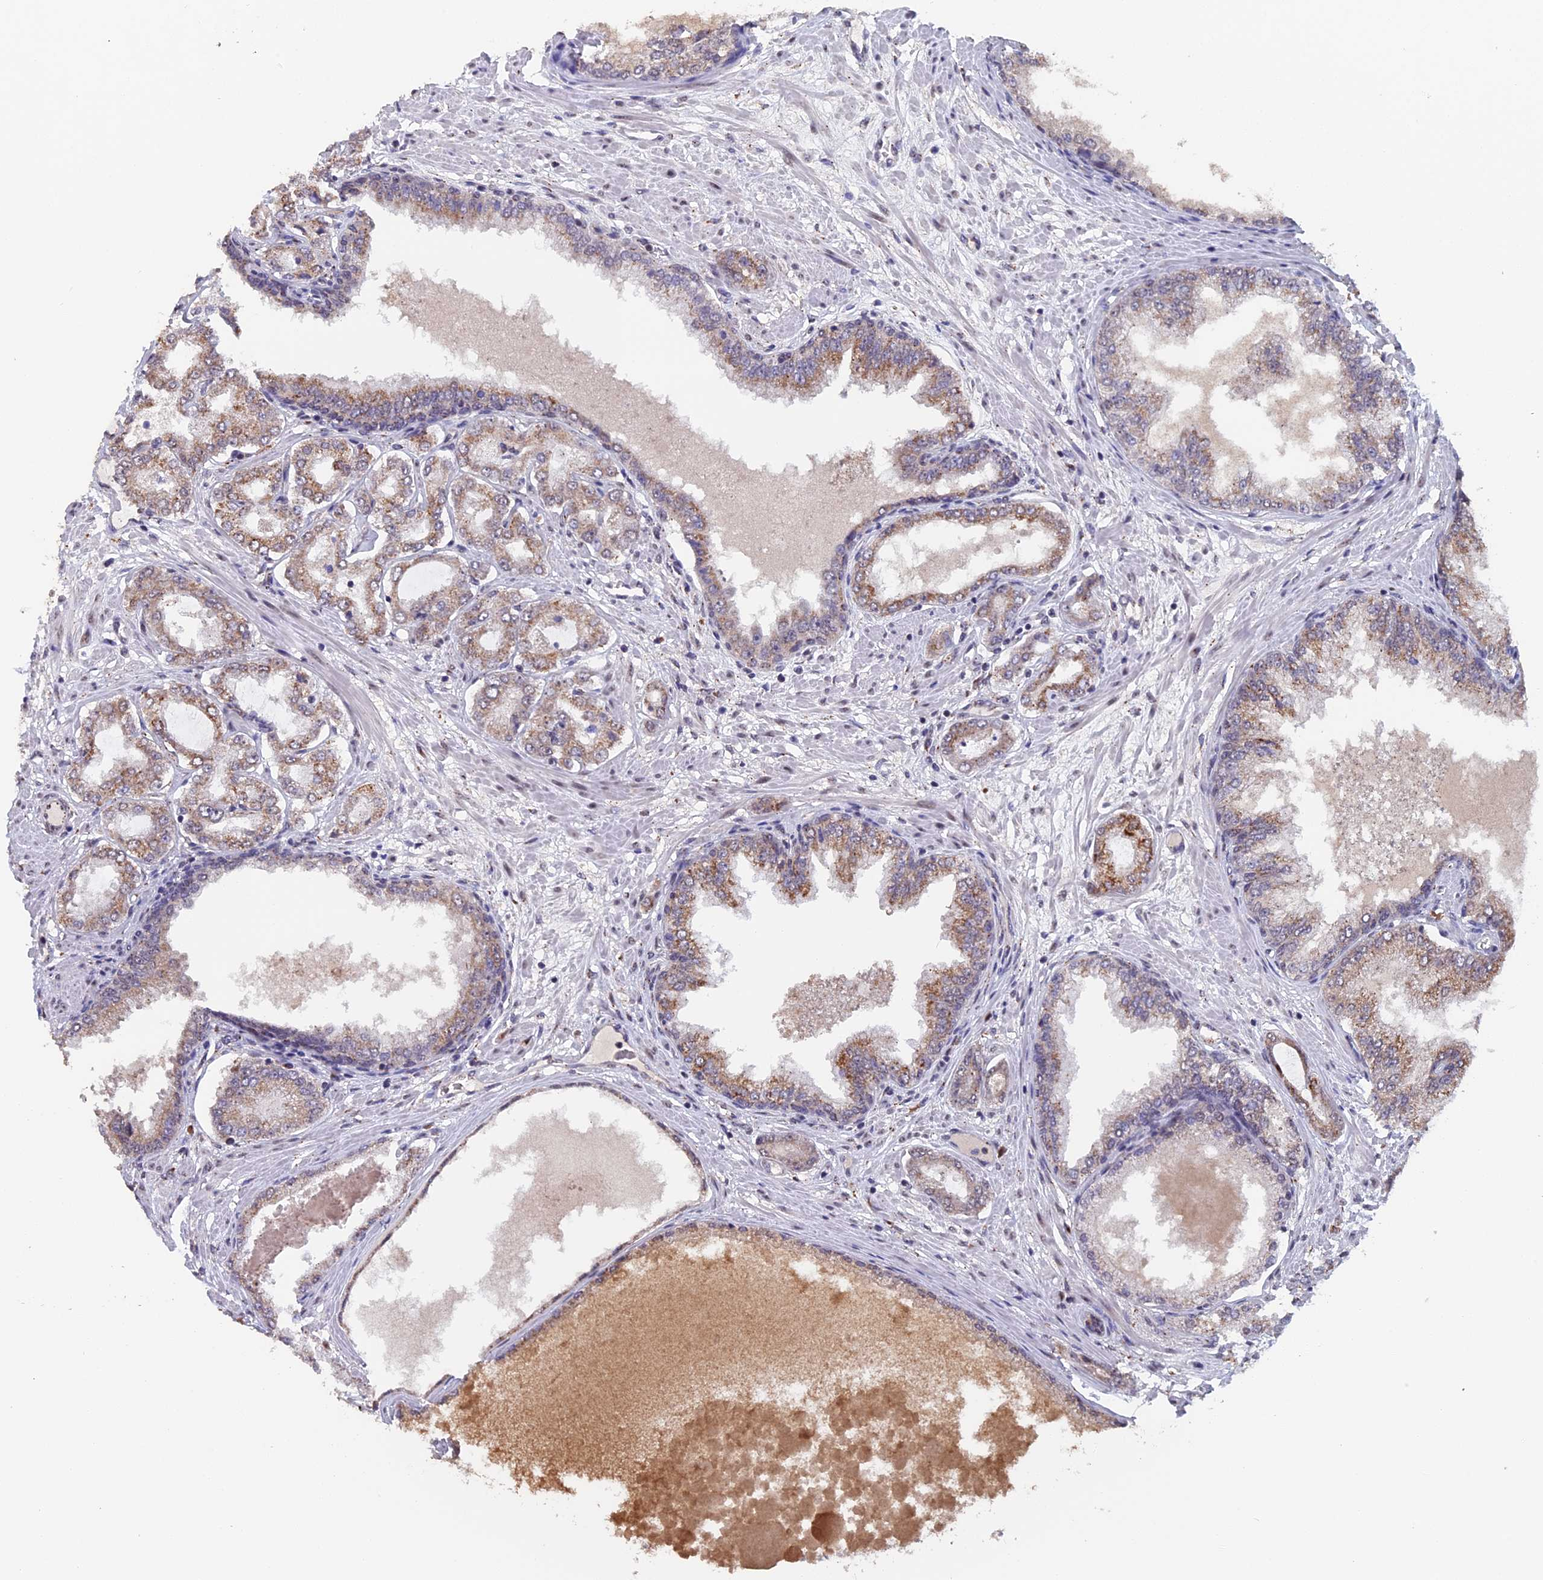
{"staining": {"intensity": "moderate", "quantity": ">75%", "location": "cytoplasmic/membranous"}, "tissue": "prostate cancer", "cell_type": "Tumor cells", "image_type": "cancer", "snomed": [{"axis": "morphology", "description": "Adenocarcinoma, Low grade"}, {"axis": "topography", "description": "Prostate"}], "caption": "Moderate cytoplasmic/membranous protein staining is identified in about >75% of tumor cells in prostate cancer.", "gene": "PIGQ", "patient": {"sex": "male", "age": 63}}